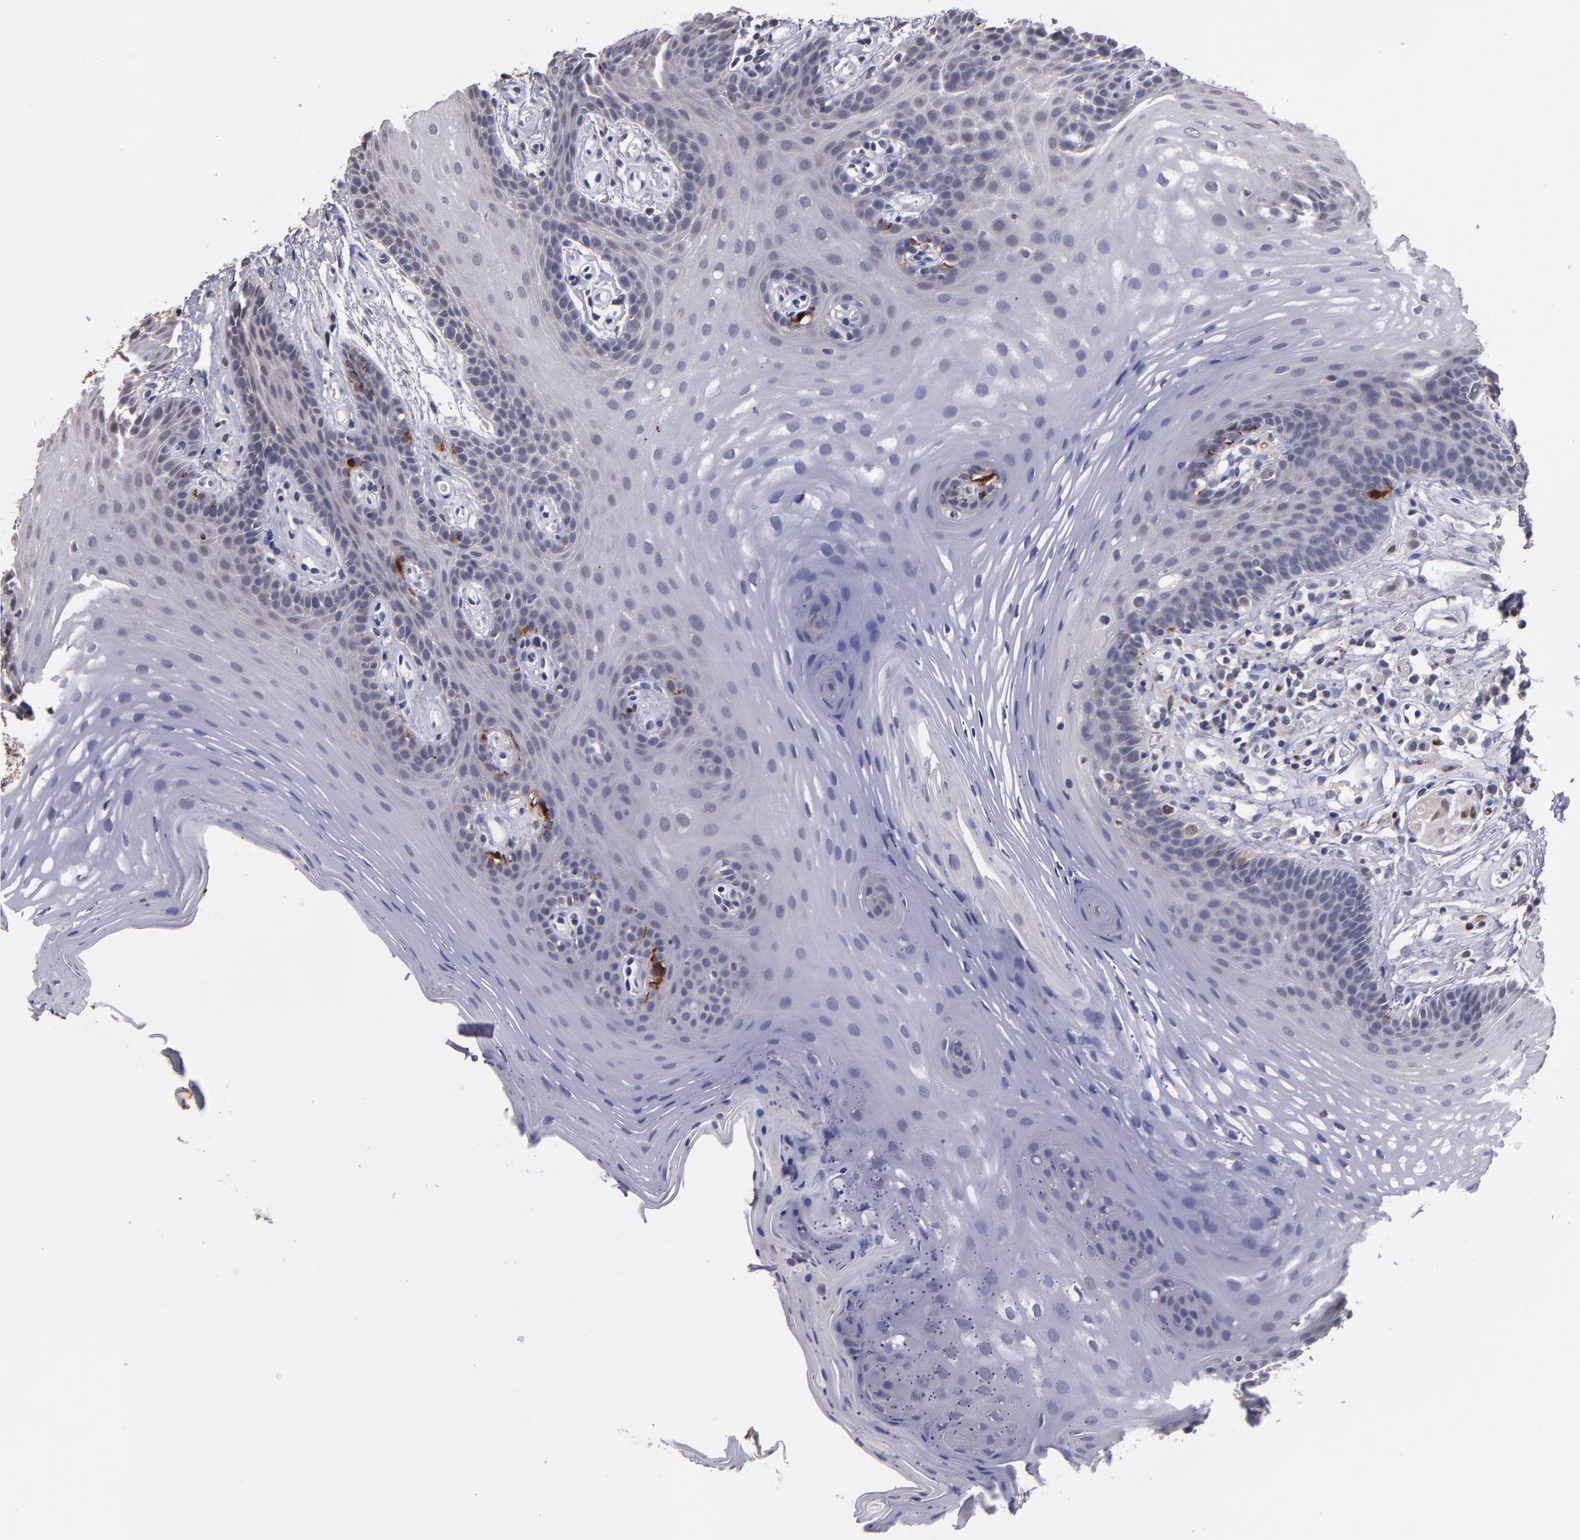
{"staining": {"intensity": "negative", "quantity": "none", "location": "none"}, "tissue": "oral mucosa", "cell_type": "Squamous epithelial cells", "image_type": "normal", "snomed": [{"axis": "morphology", "description": "Normal tissue, NOS"}, {"axis": "topography", "description": "Oral tissue"}], "caption": "The histopathology image reveals no significant positivity in squamous epithelial cells of oral mucosa.", "gene": "S100A1", "patient": {"sex": "male", "age": 62}}